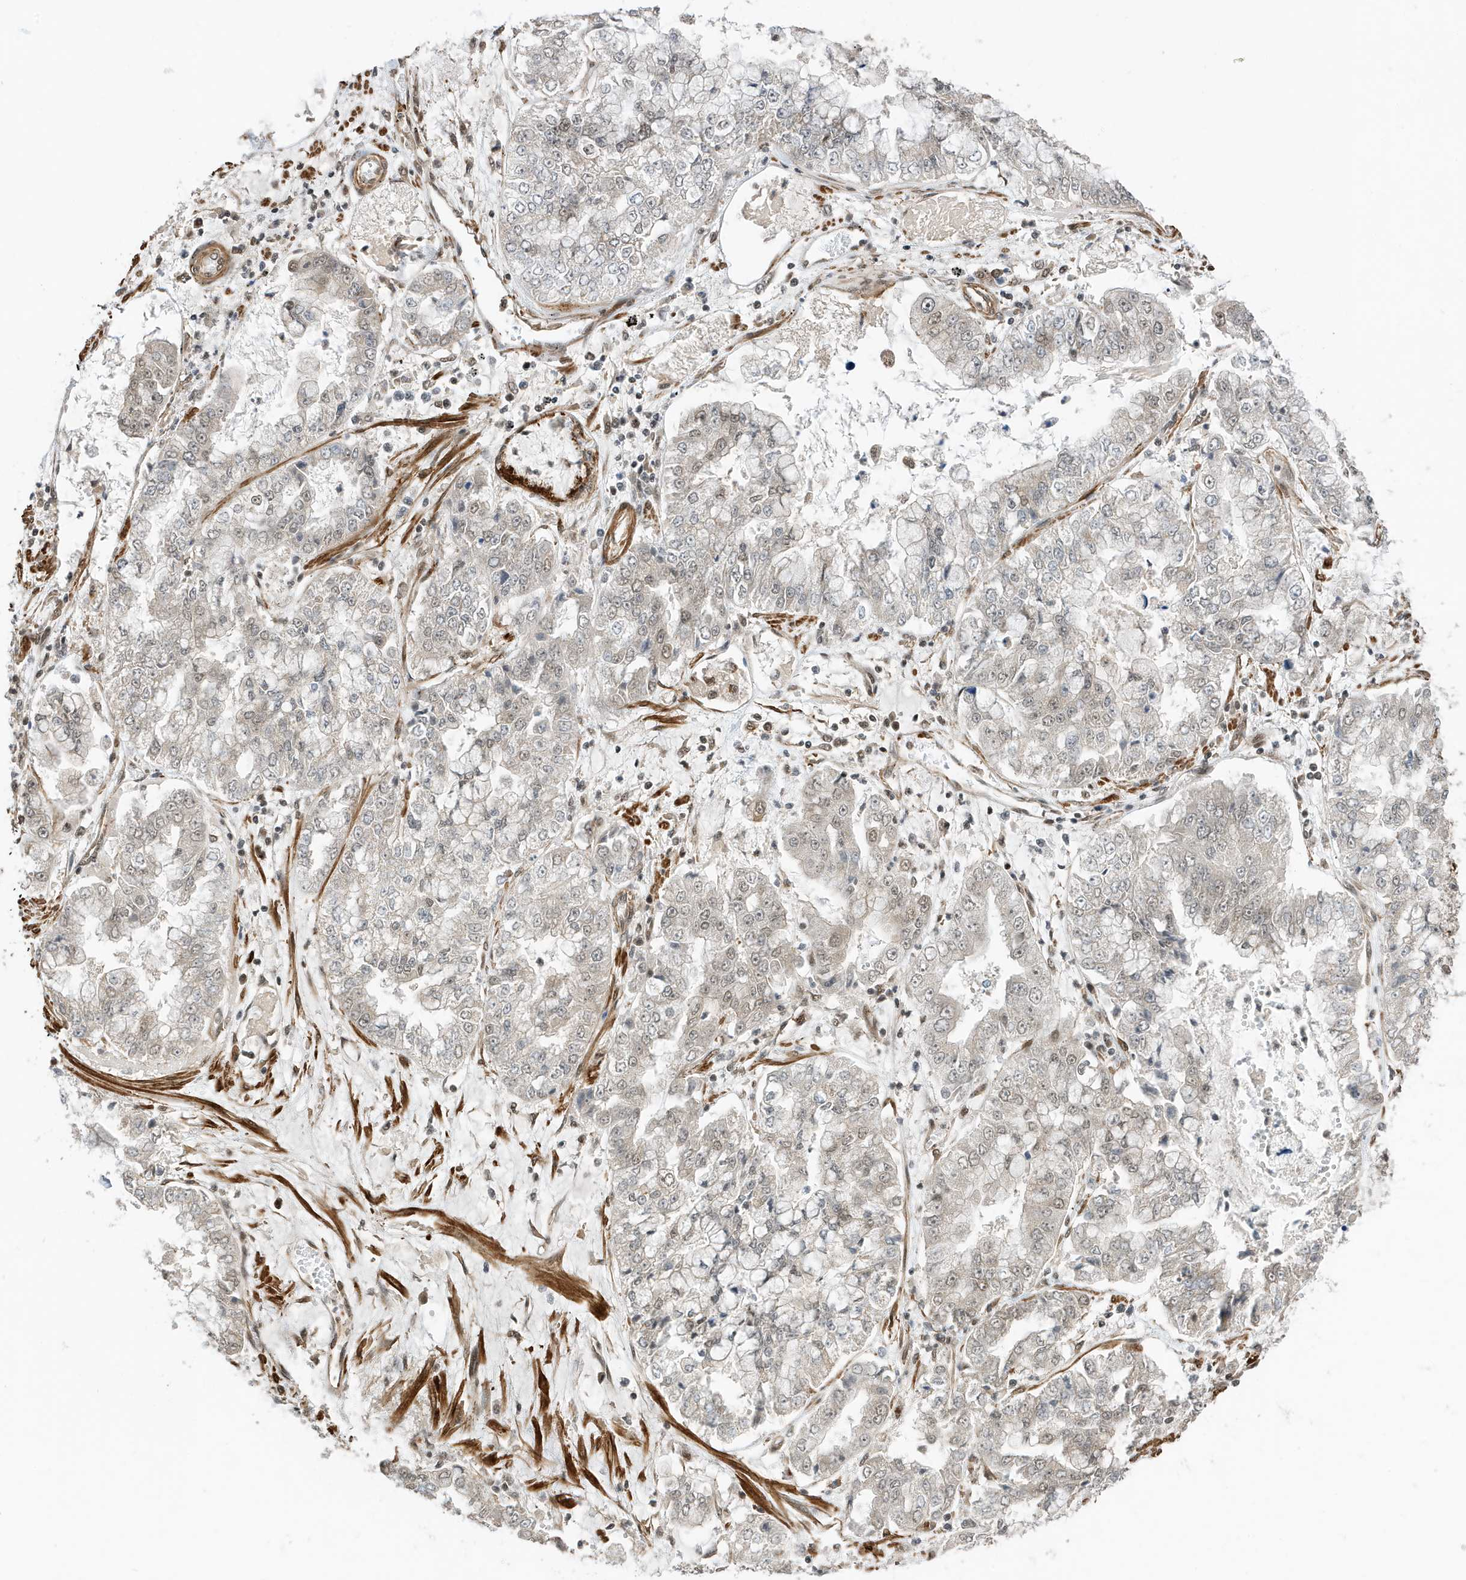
{"staining": {"intensity": "weak", "quantity": "<25%", "location": "nuclear"}, "tissue": "stomach cancer", "cell_type": "Tumor cells", "image_type": "cancer", "snomed": [{"axis": "morphology", "description": "Adenocarcinoma, NOS"}, {"axis": "topography", "description": "Stomach"}], "caption": "The histopathology image reveals no staining of tumor cells in adenocarcinoma (stomach). Brightfield microscopy of immunohistochemistry (IHC) stained with DAB (3,3'-diaminobenzidine) (brown) and hematoxylin (blue), captured at high magnification.", "gene": "MAST3", "patient": {"sex": "male", "age": 76}}